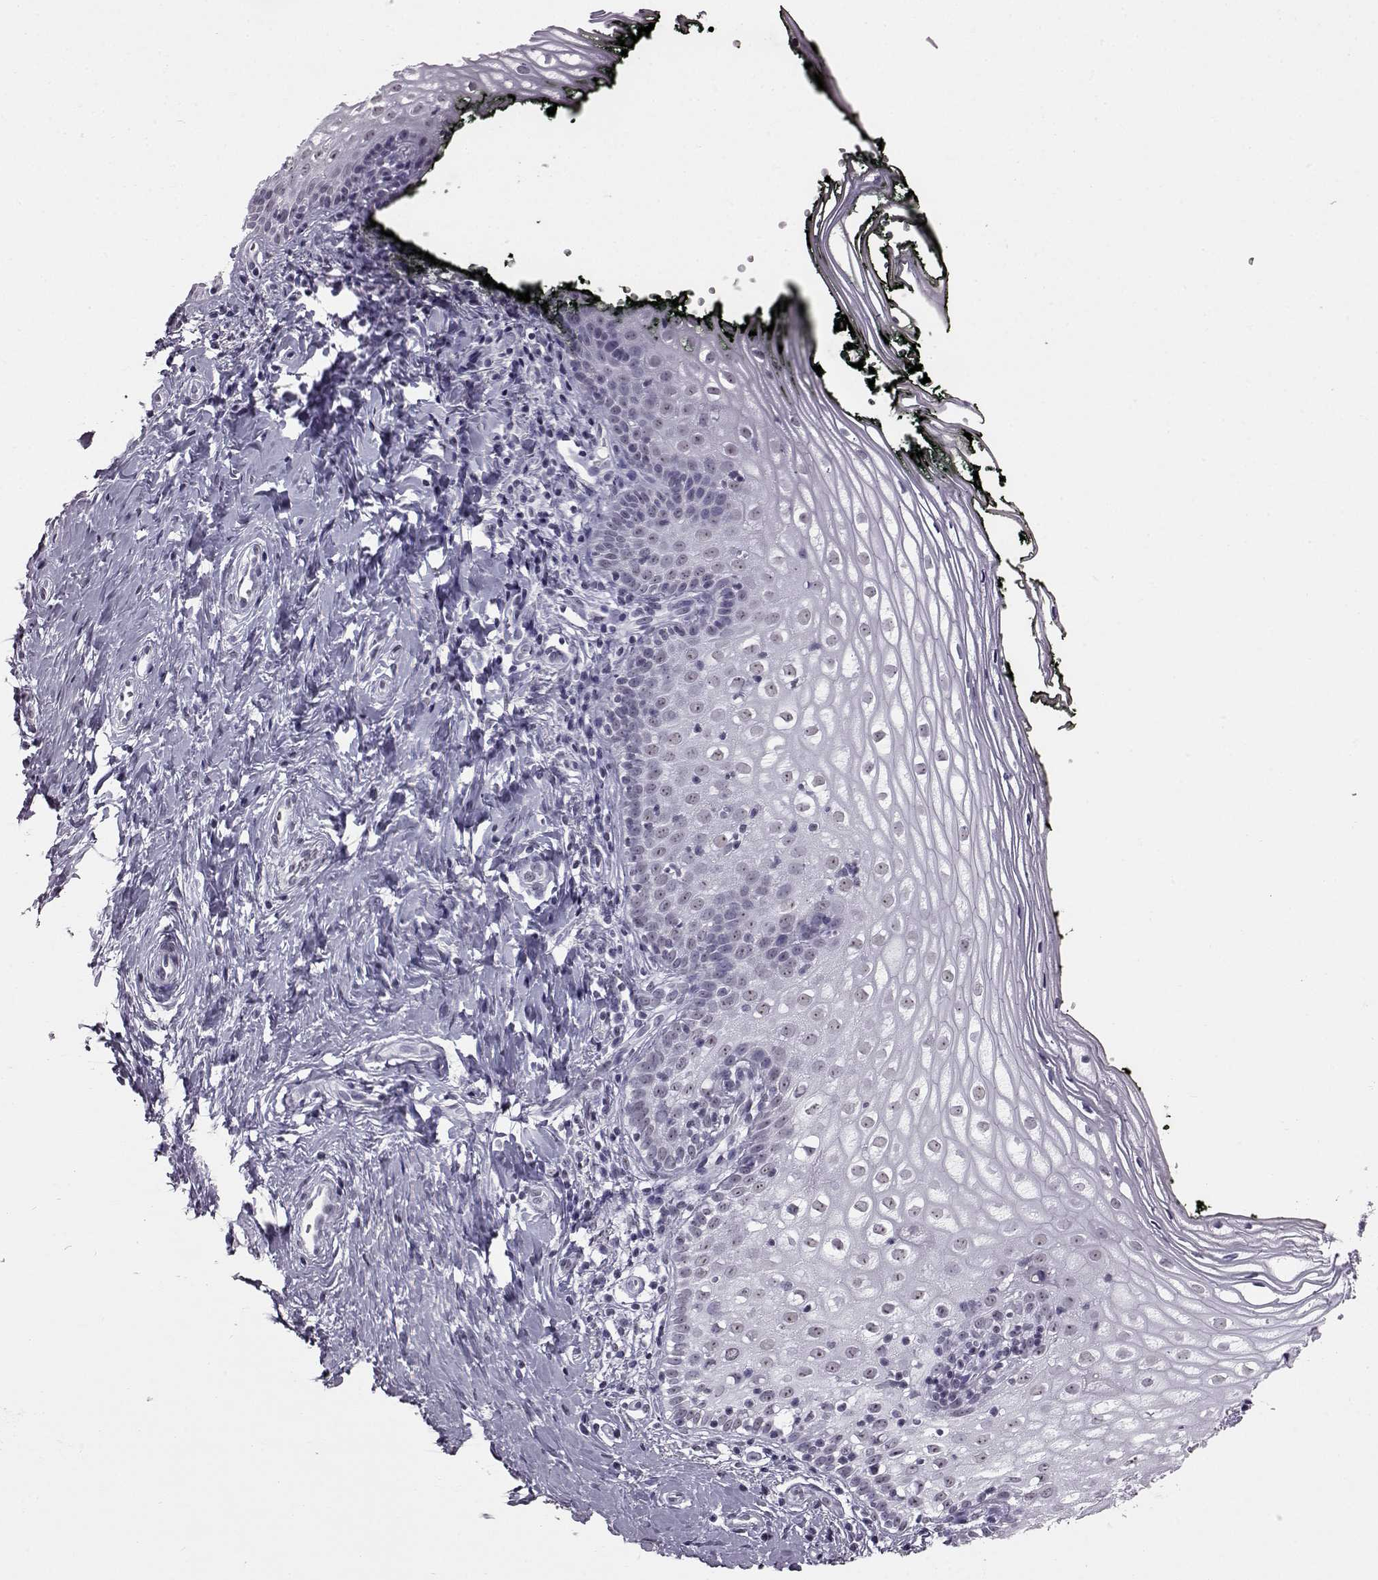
{"staining": {"intensity": "weak", "quantity": "<25%", "location": "nuclear"}, "tissue": "vagina", "cell_type": "Squamous epithelial cells", "image_type": "normal", "snomed": [{"axis": "morphology", "description": "Normal tissue, NOS"}, {"axis": "topography", "description": "Vagina"}], "caption": "Histopathology image shows no protein positivity in squamous epithelial cells of unremarkable vagina.", "gene": "ADGRG2", "patient": {"sex": "female", "age": 47}}